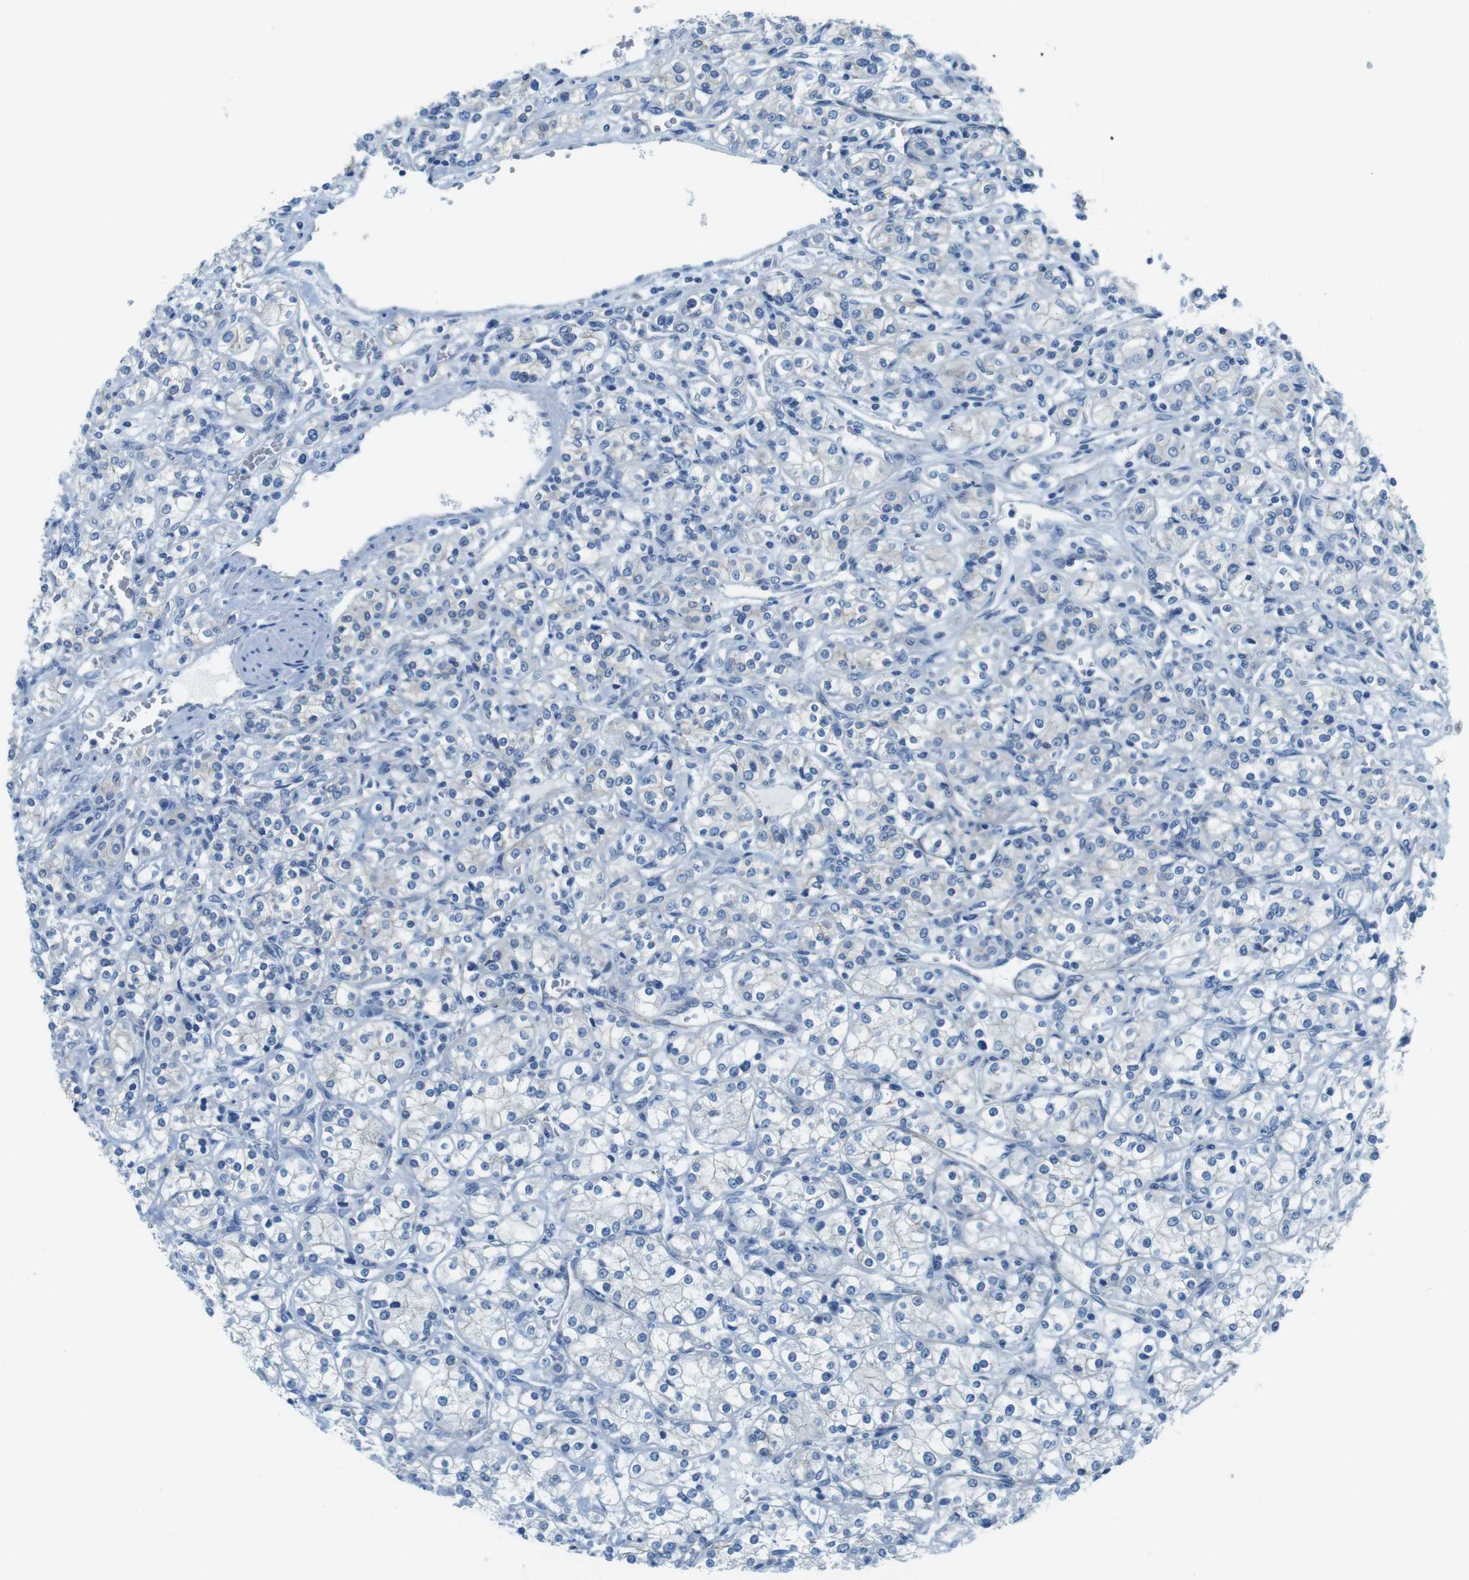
{"staining": {"intensity": "negative", "quantity": "none", "location": "none"}, "tissue": "renal cancer", "cell_type": "Tumor cells", "image_type": "cancer", "snomed": [{"axis": "morphology", "description": "Adenocarcinoma, NOS"}, {"axis": "topography", "description": "Kidney"}], "caption": "A micrograph of renal adenocarcinoma stained for a protein reveals no brown staining in tumor cells.", "gene": "SLC6A6", "patient": {"sex": "male", "age": 77}}